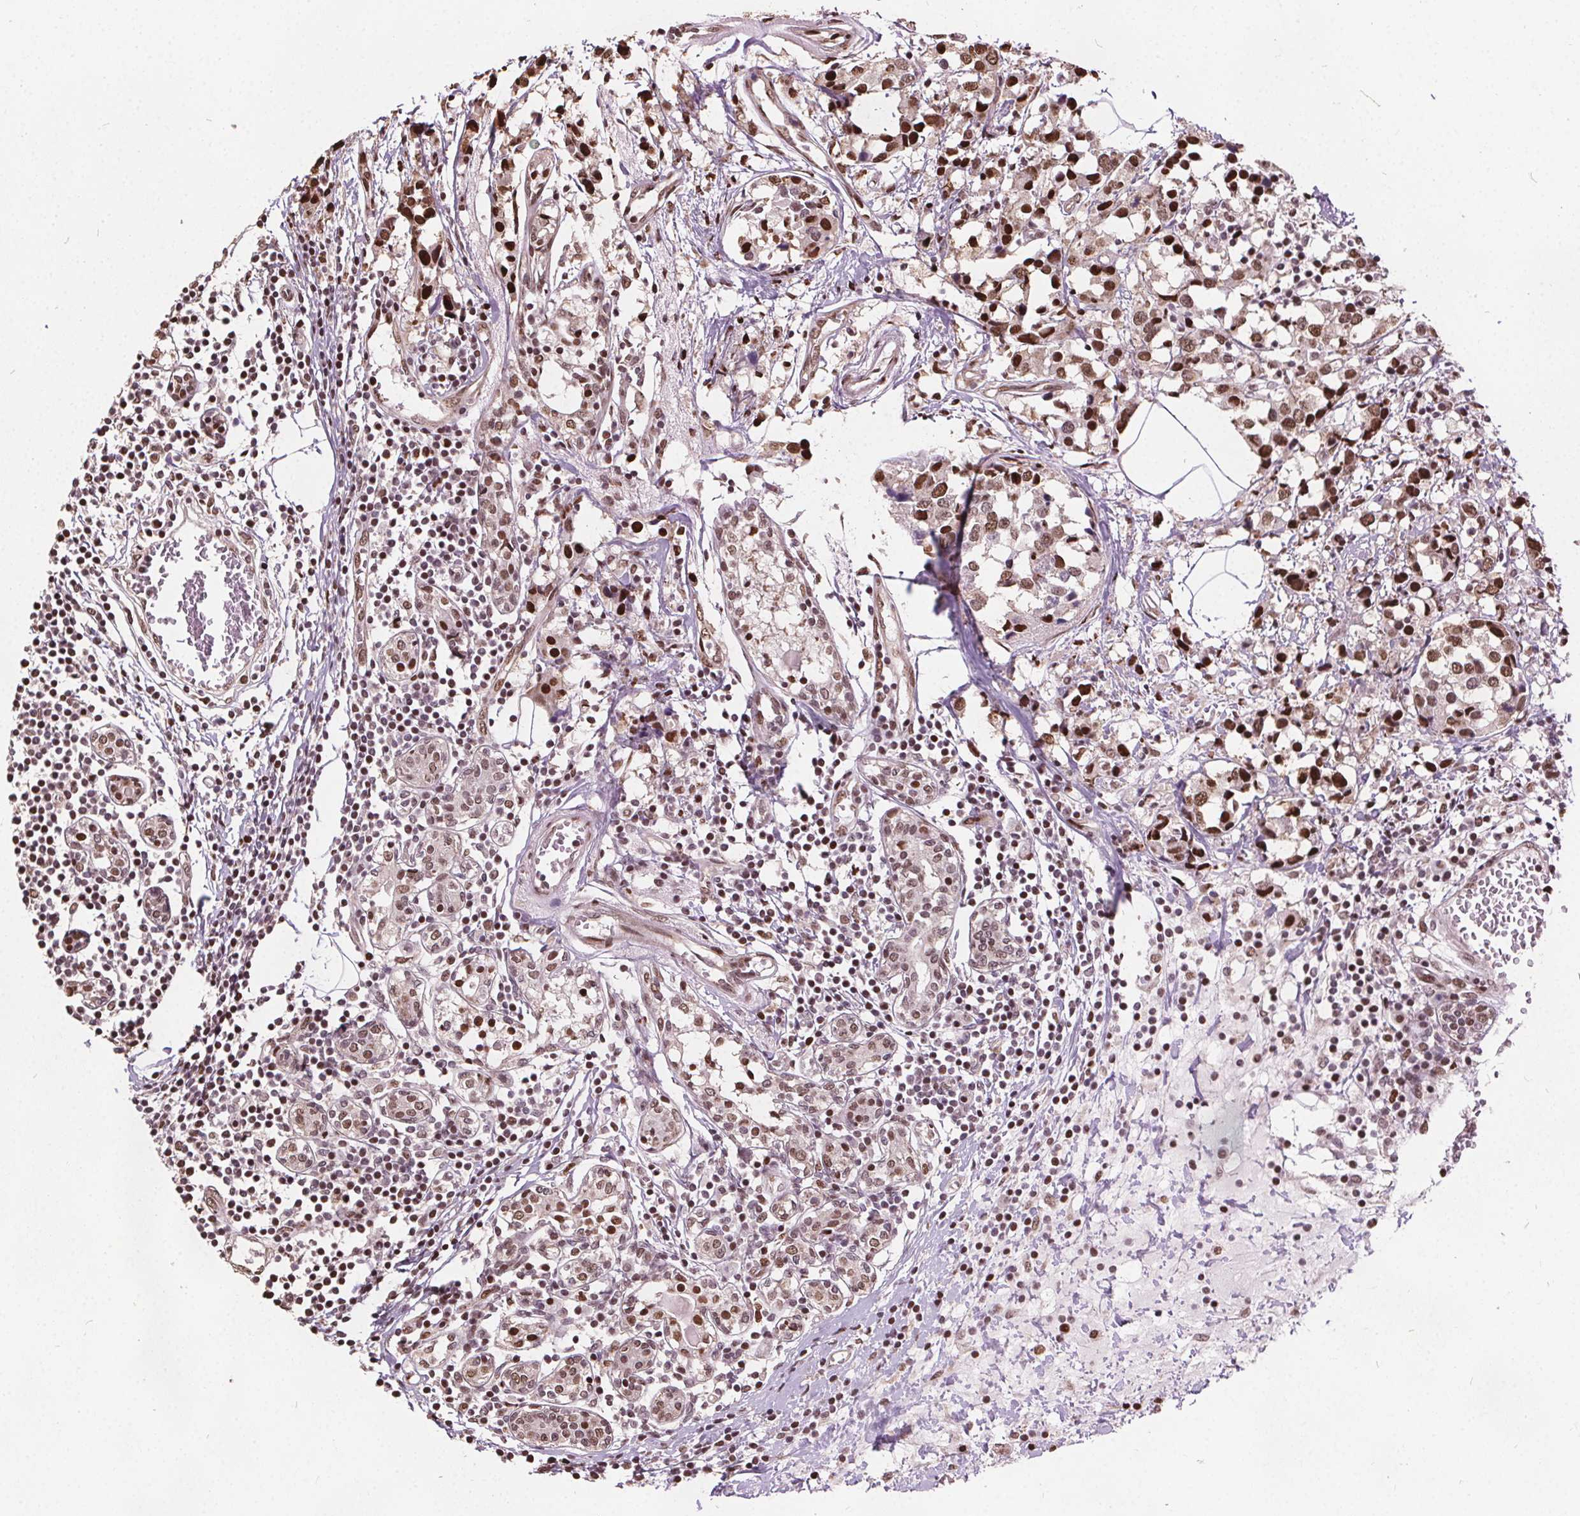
{"staining": {"intensity": "moderate", "quantity": ">75%", "location": "nuclear"}, "tissue": "breast cancer", "cell_type": "Tumor cells", "image_type": "cancer", "snomed": [{"axis": "morphology", "description": "Lobular carcinoma"}, {"axis": "topography", "description": "Breast"}], "caption": "IHC (DAB (3,3'-diaminobenzidine)) staining of breast cancer demonstrates moderate nuclear protein expression in approximately >75% of tumor cells.", "gene": "ISLR2", "patient": {"sex": "female", "age": 59}}